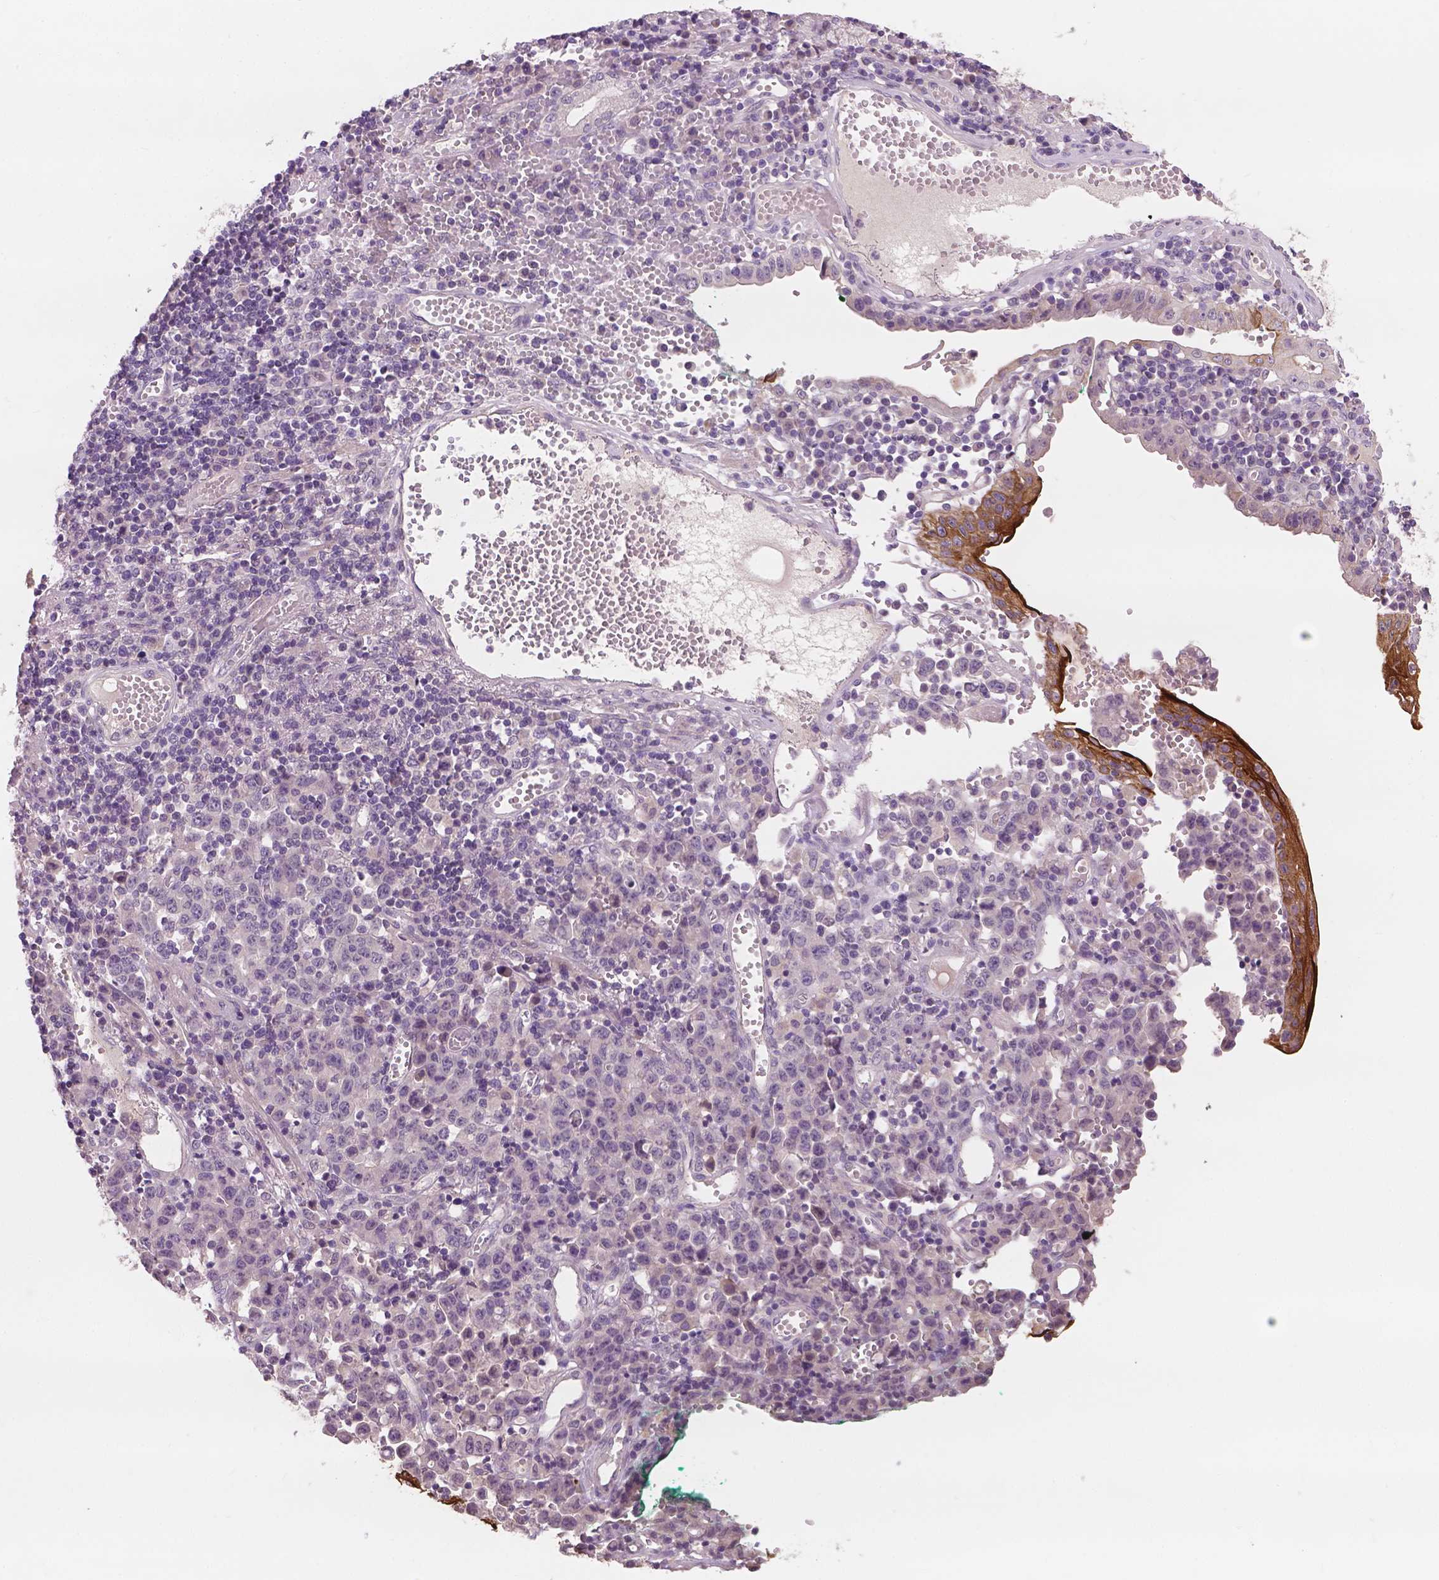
{"staining": {"intensity": "negative", "quantity": "none", "location": "none"}, "tissue": "stomach cancer", "cell_type": "Tumor cells", "image_type": "cancer", "snomed": [{"axis": "morphology", "description": "Adenocarcinoma, NOS"}, {"axis": "topography", "description": "Stomach, upper"}], "caption": "Protein analysis of stomach cancer displays no significant expression in tumor cells.", "gene": "KRT17", "patient": {"sex": "male", "age": 69}}